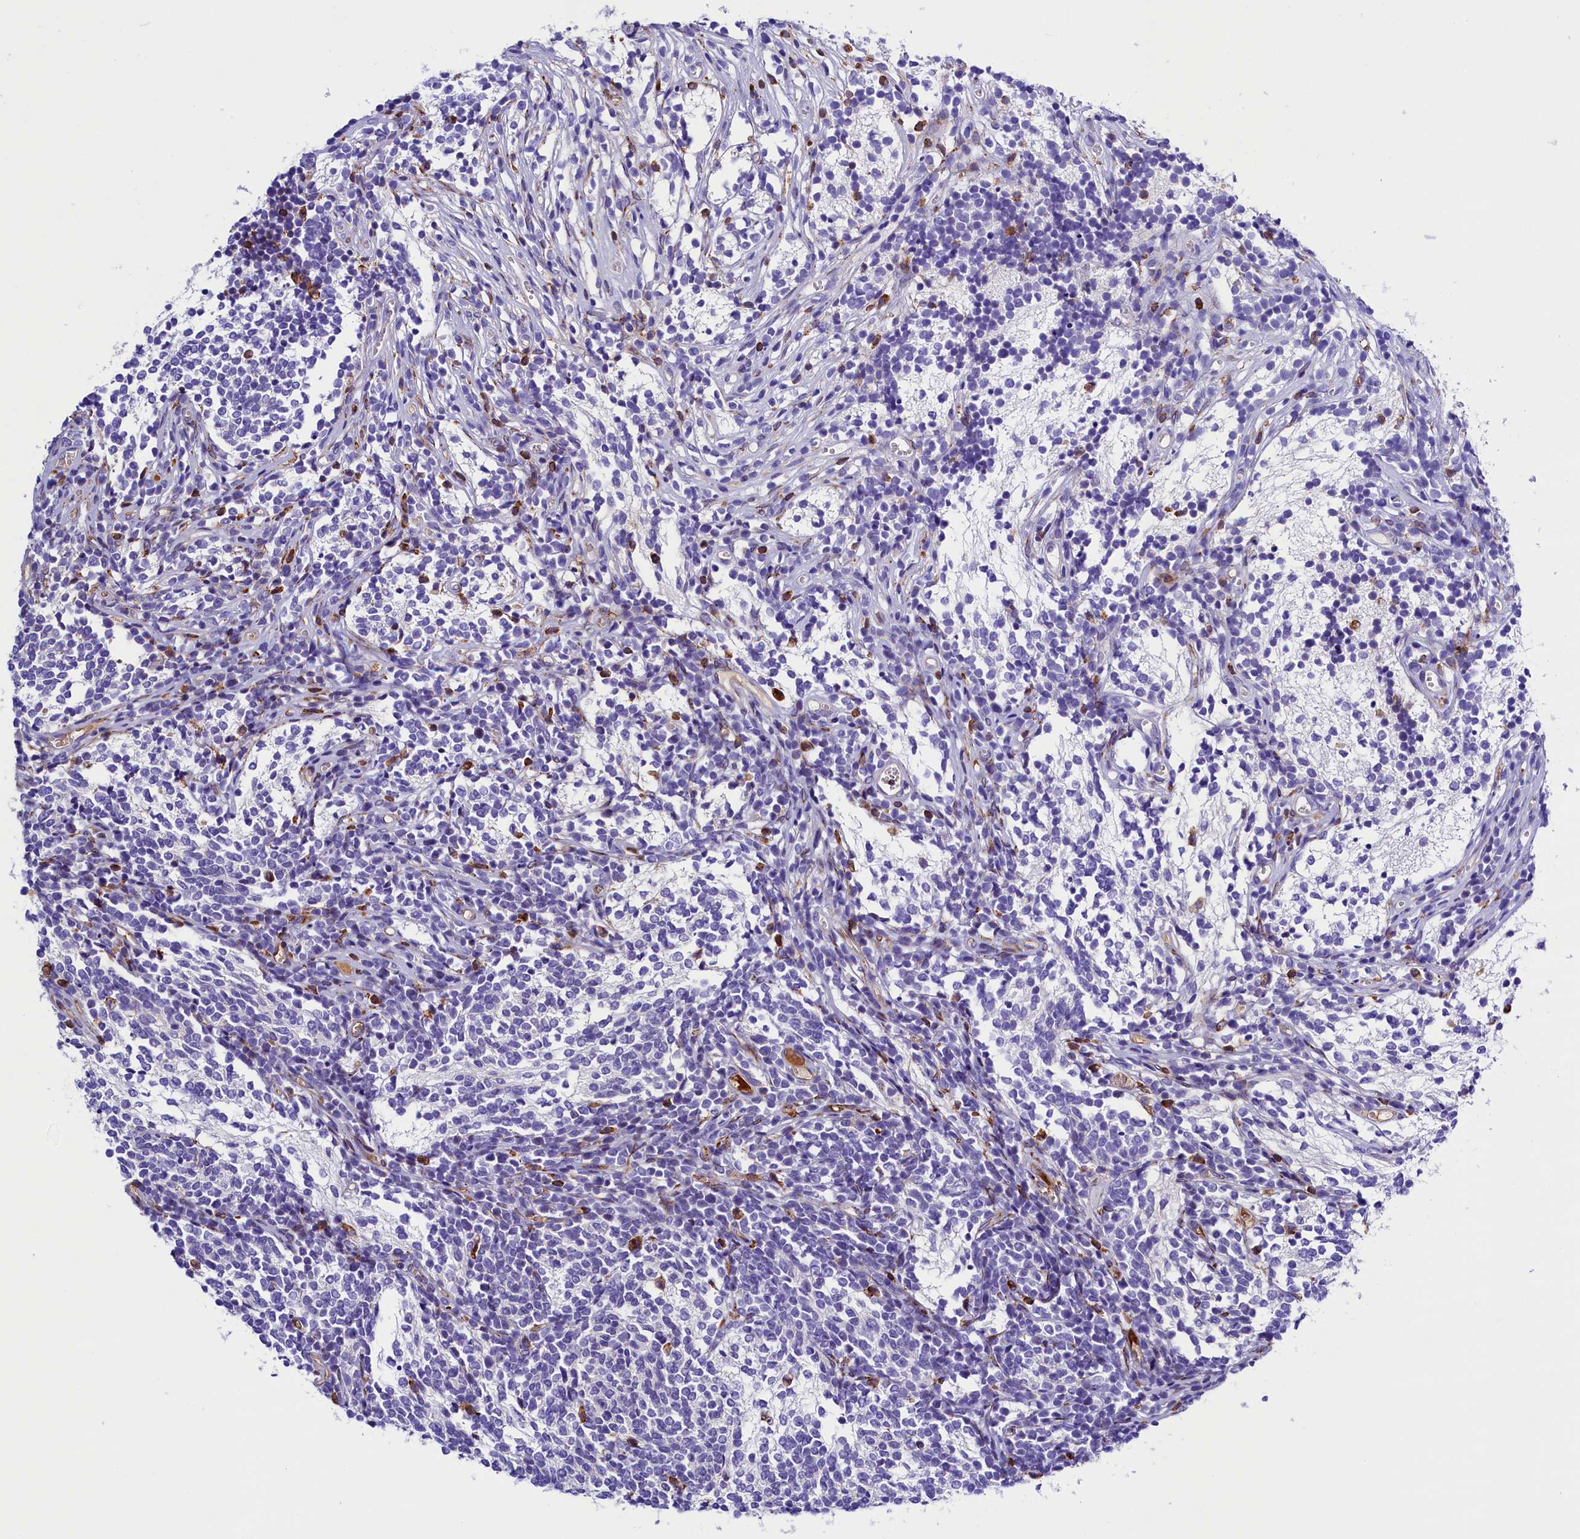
{"staining": {"intensity": "negative", "quantity": "none", "location": "none"}, "tissue": "glioma", "cell_type": "Tumor cells", "image_type": "cancer", "snomed": [{"axis": "morphology", "description": "Glioma, malignant, Low grade"}, {"axis": "topography", "description": "Brain"}], "caption": "This image is of glioma stained with IHC to label a protein in brown with the nuclei are counter-stained blue. There is no expression in tumor cells.", "gene": "CMTR2", "patient": {"sex": "female", "age": 1}}